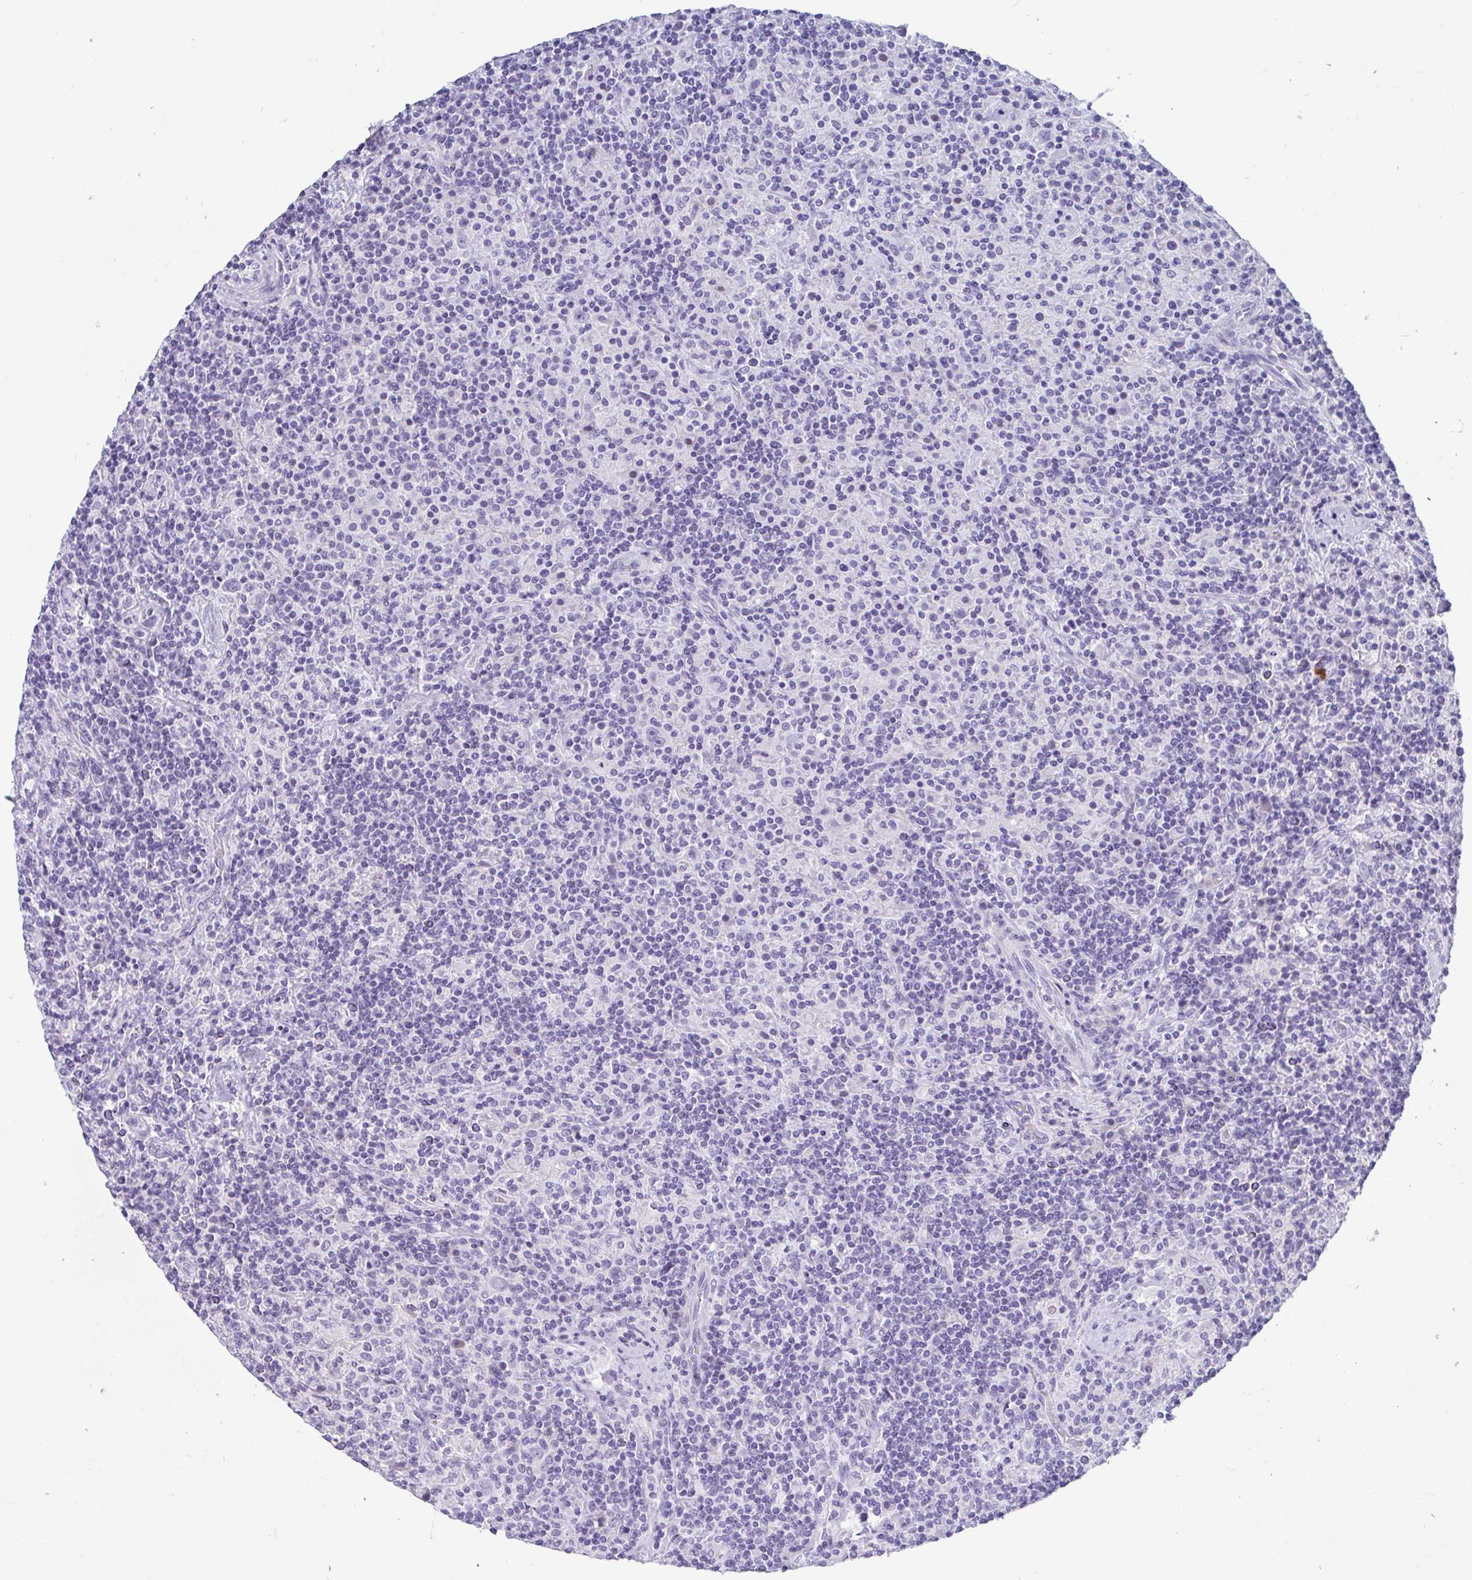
{"staining": {"intensity": "negative", "quantity": "none", "location": "none"}, "tissue": "lymphoma", "cell_type": "Tumor cells", "image_type": "cancer", "snomed": [{"axis": "morphology", "description": "Hodgkin's disease, NOS"}, {"axis": "topography", "description": "Lymph node"}], "caption": "Tumor cells are negative for protein expression in human lymphoma.", "gene": "TTC30B", "patient": {"sex": "male", "age": 70}}